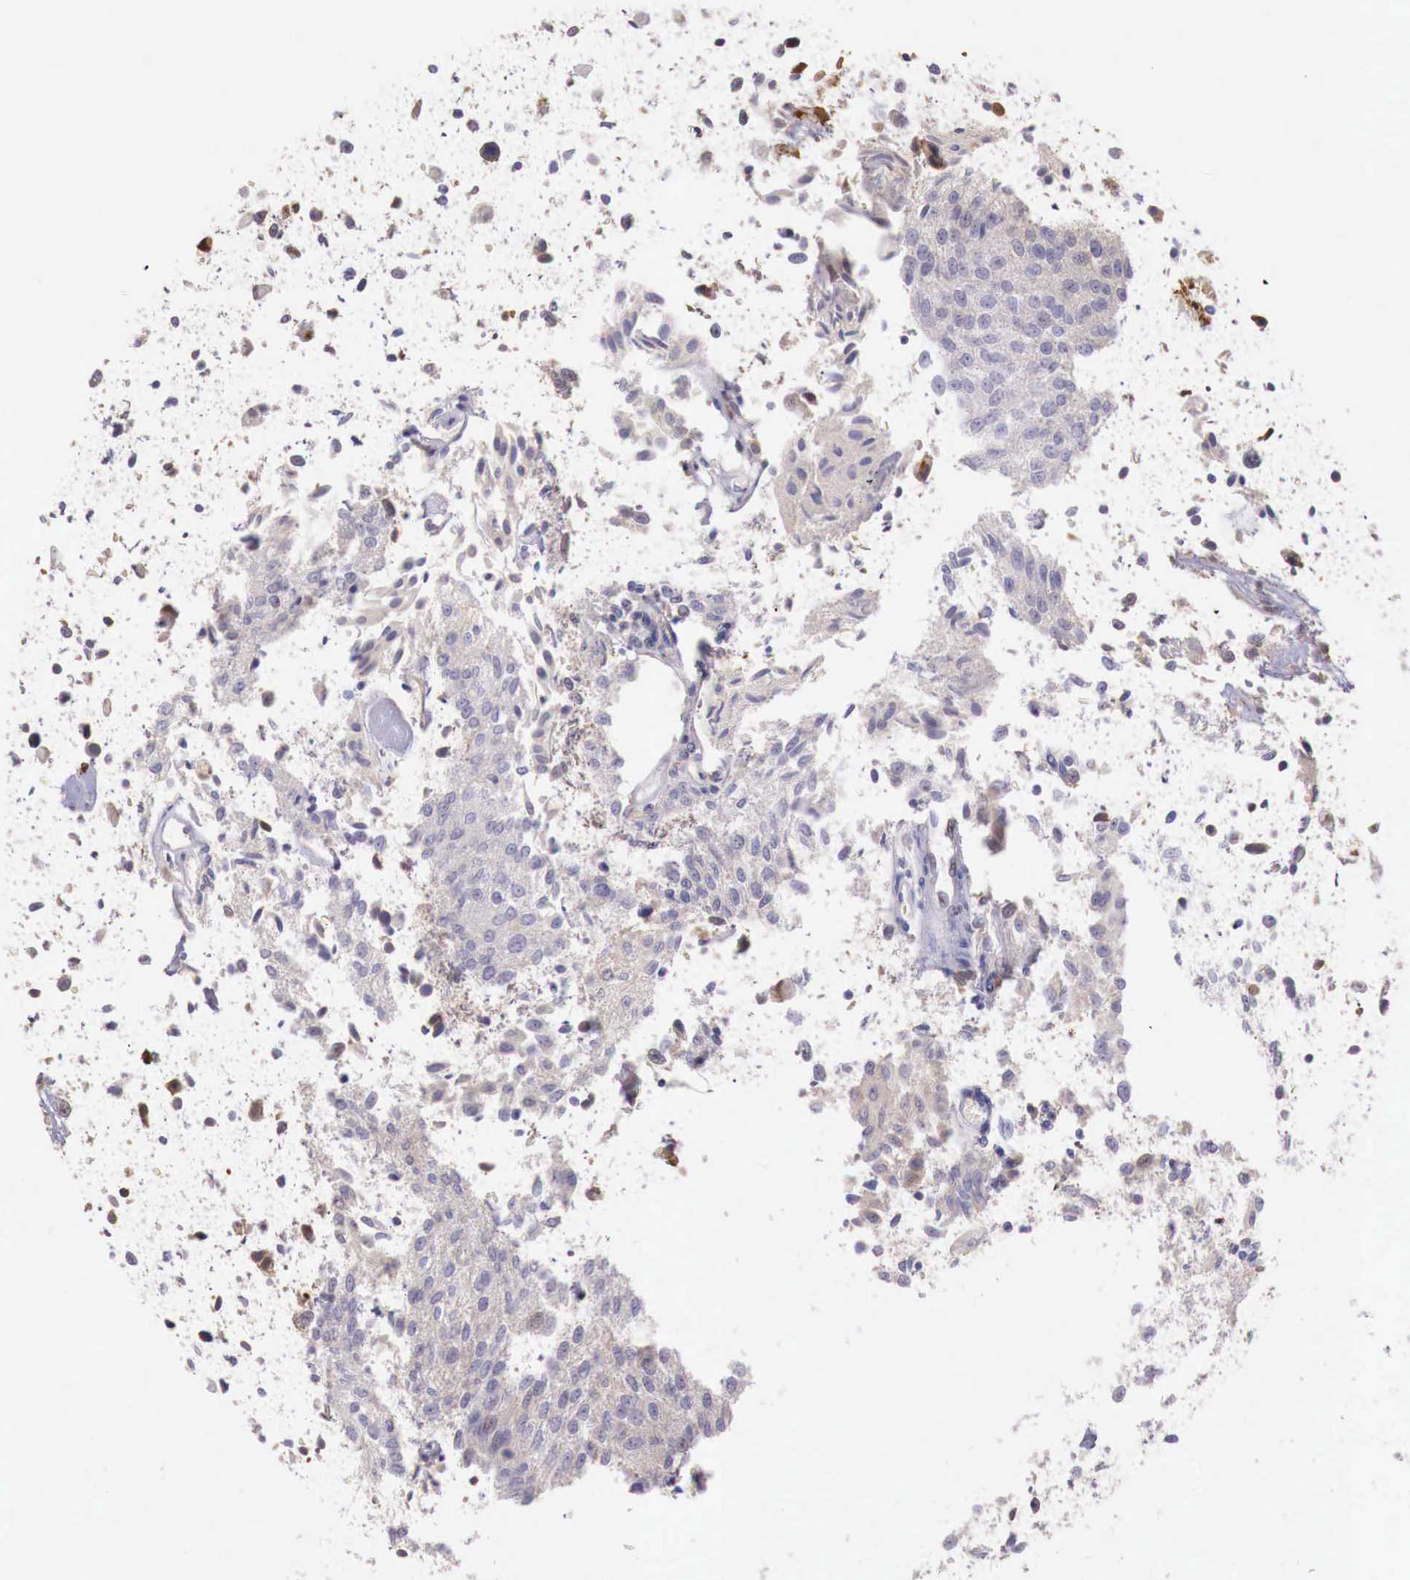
{"staining": {"intensity": "weak", "quantity": ">75%", "location": "cytoplasmic/membranous"}, "tissue": "urothelial cancer", "cell_type": "Tumor cells", "image_type": "cancer", "snomed": [{"axis": "morphology", "description": "Urothelial carcinoma, High grade"}, {"axis": "topography", "description": "Urinary bladder"}], "caption": "High-grade urothelial carcinoma stained with DAB (3,3'-diaminobenzidine) immunohistochemistry shows low levels of weak cytoplasmic/membranous staining in approximately >75% of tumor cells.", "gene": "GAB2", "patient": {"sex": "male", "age": 55}}